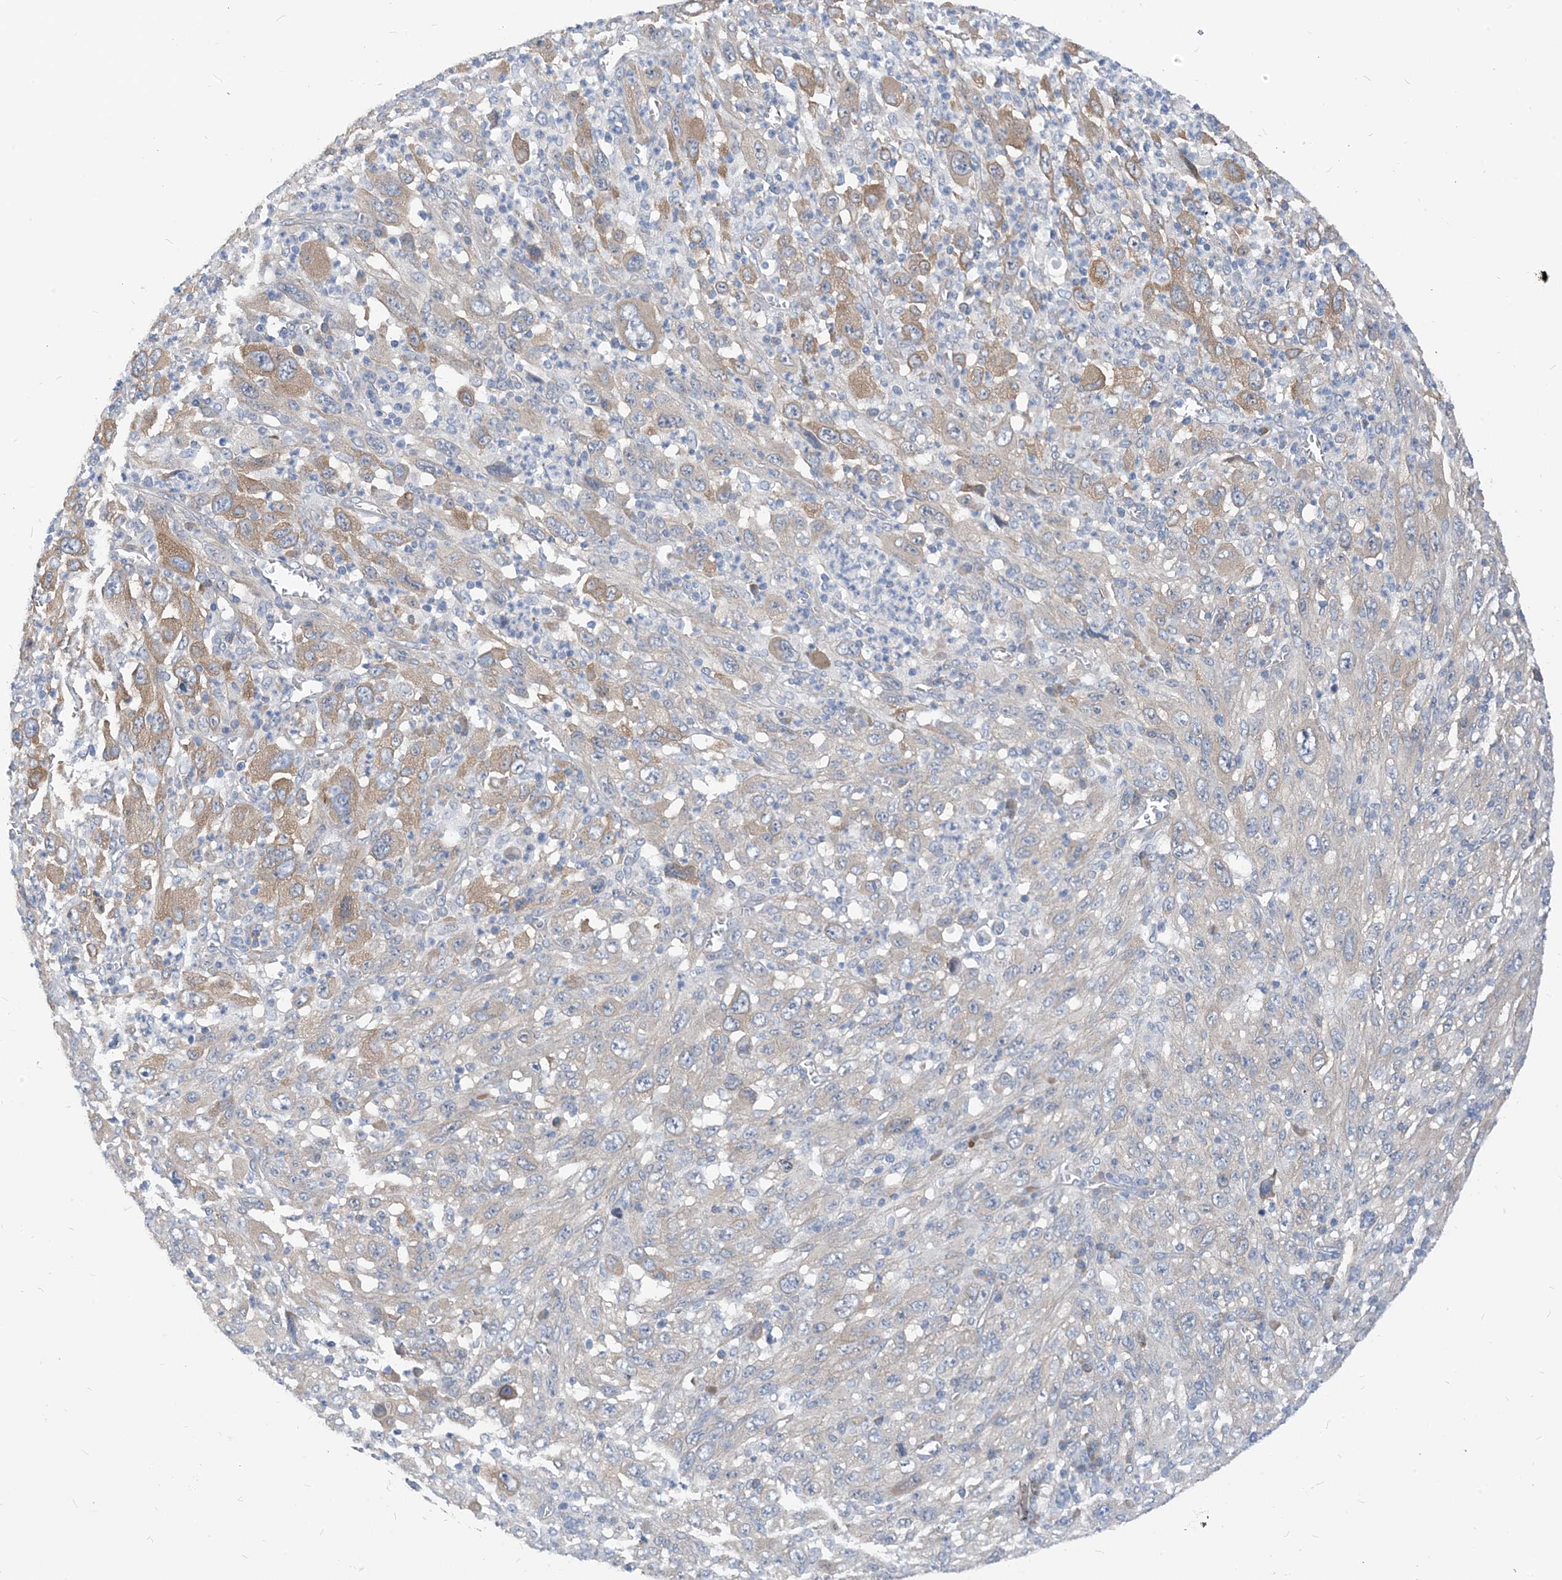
{"staining": {"intensity": "moderate", "quantity": "25%-75%", "location": "cytoplasmic/membranous"}, "tissue": "melanoma", "cell_type": "Tumor cells", "image_type": "cancer", "snomed": [{"axis": "morphology", "description": "Malignant melanoma, Metastatic site"}, {"axis": "topography", "description": "Skin"}], "caption": "Malignant melanoma (metastatic site) tissue exhibits moderate cytoplasmic/membranous expression in about 25%-75% of tumor cells, visualized by immunohistochemistry.", "gene": "PLEKHA3", "patient": {"sex": "female", "age": 56}}